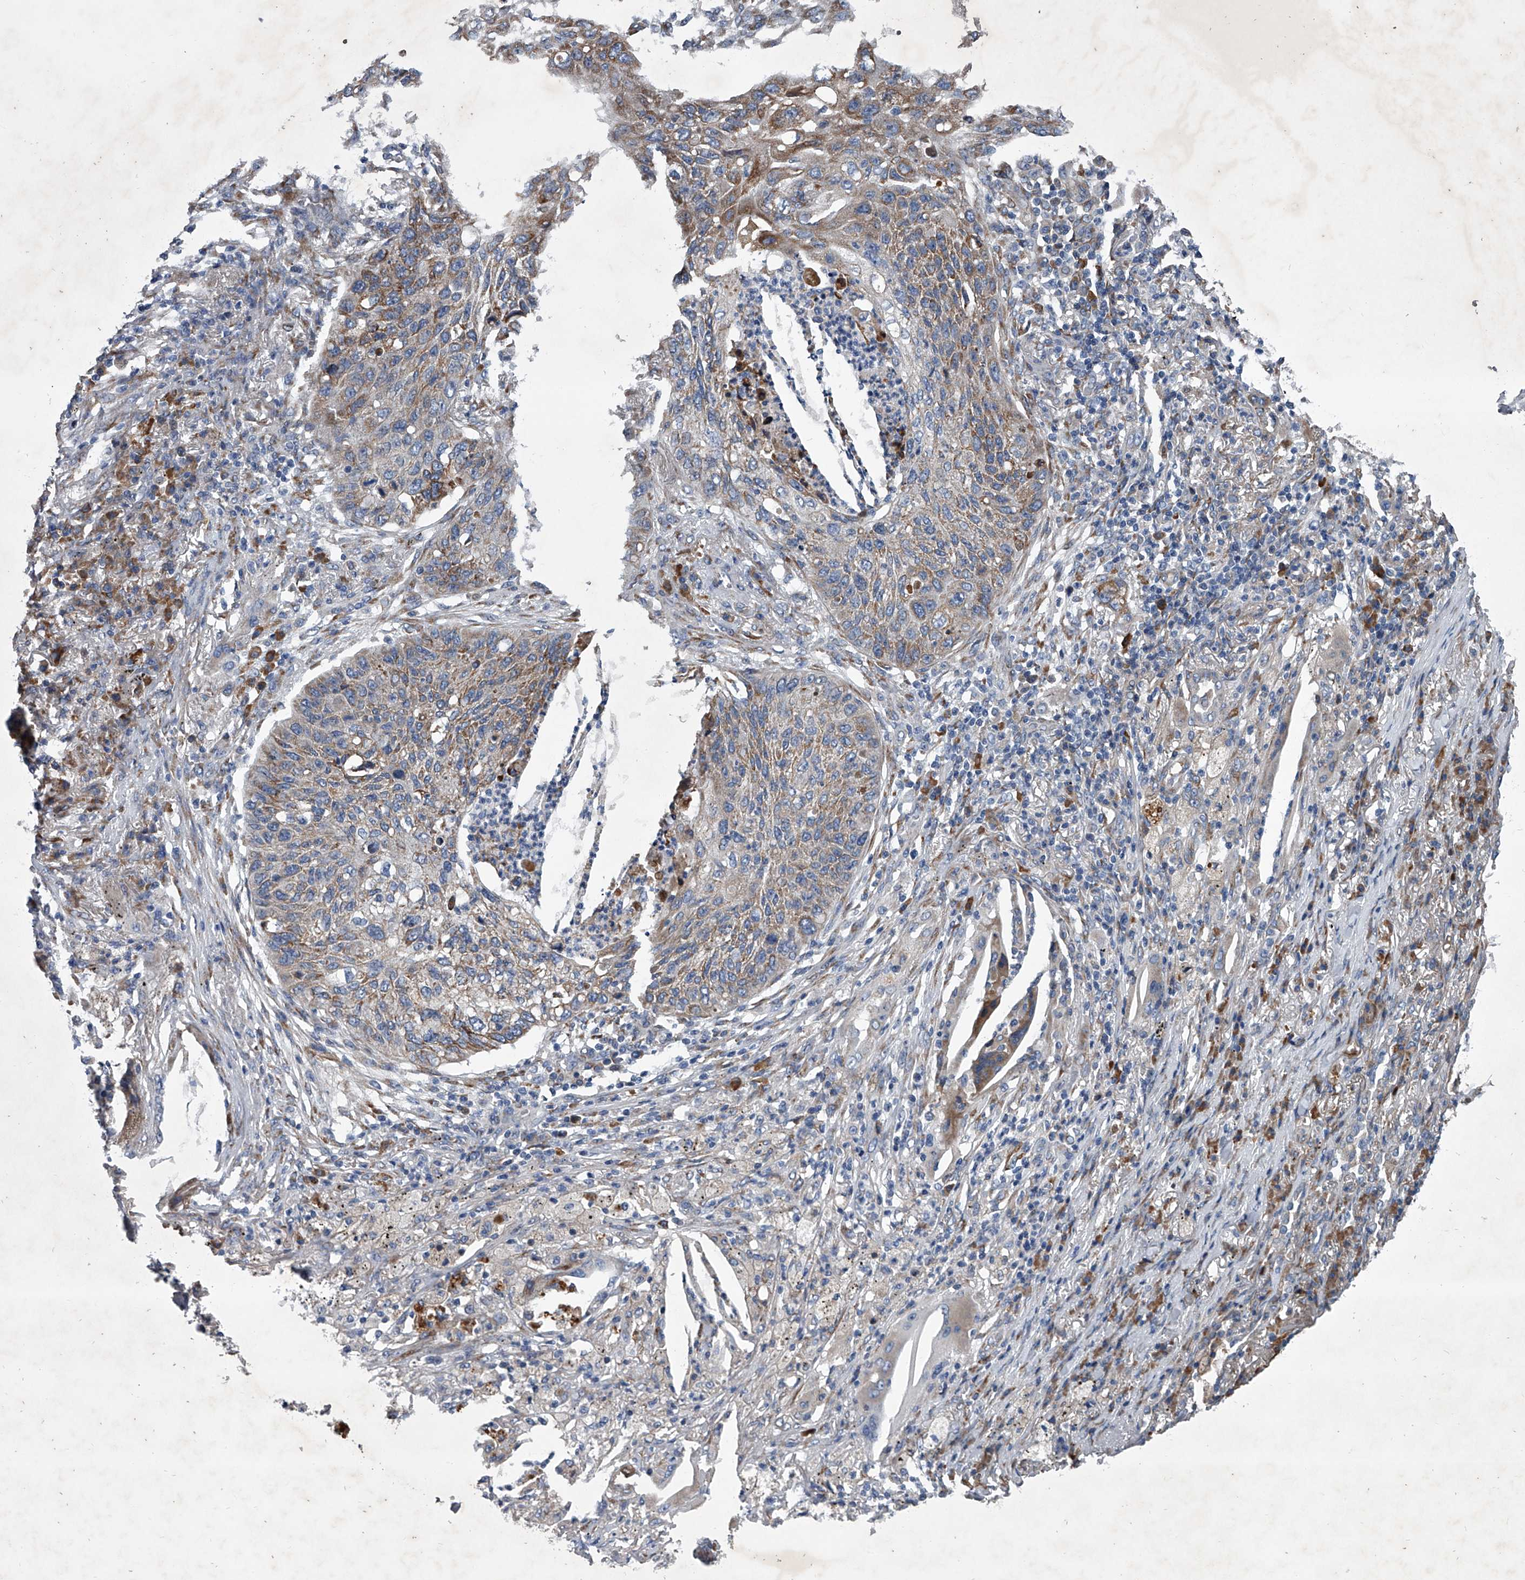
{"staining": {"intensity": "weak", "quantity": "25%-75%", "location": "cytoplasmic/membranous"}, "tissue": "lung cancer", "cell_type": "Tumor cells", "image_type": "cancer", "snomed": [{"axis": "morphology", "description": "Squamous cell carcinoma, NOS"}, {"axis": "topography", "description": "Lung"}], "caption": "Tumor cells reveal weak cytoplasmic/membranous expression in about 25%-75% of cells in lung squamous cell carcinoma. Nuclei are stained in blue.", "gene": "ABCG1", "patient": {"sex": "female", "age": 63}}